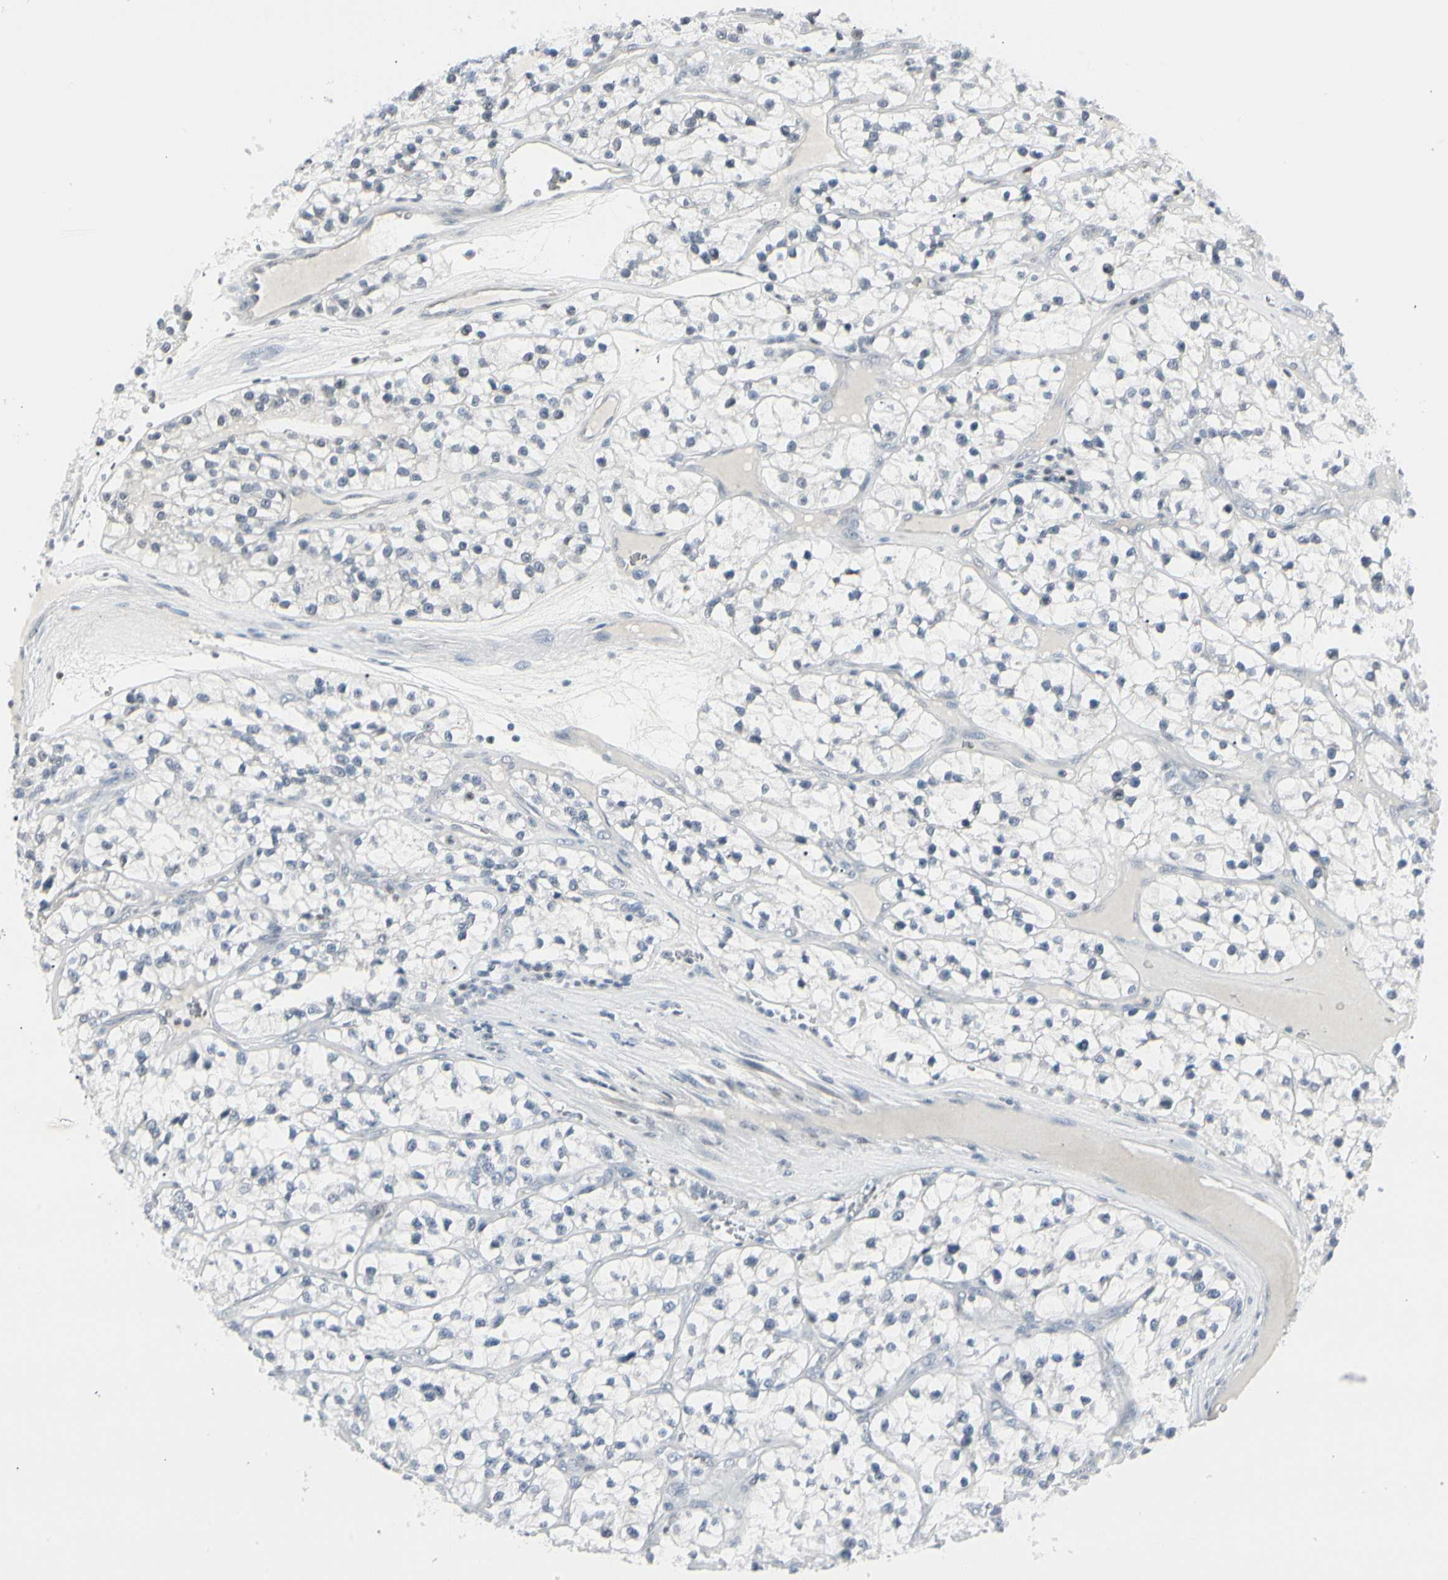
{"staining": {"intensity": "negative", "quantity": "none", "location": "none"}, "tissue": "renal cancer", "cell_type": "Tumor cells", "image_type": "cancer", "snomed": [{"axis": "morphology", "description": "Adenocarcinoma, NOS"}, {"axis": "topography", "description": "Kidney"}], "caption": "Human adenocarcinoma (renal) stained for a protein using immunohistochemistry (IHC) reveals no positivity in tumor cells.", "gene": "ZBTB7B", "patient": {"sex": "female", "age": 57}}